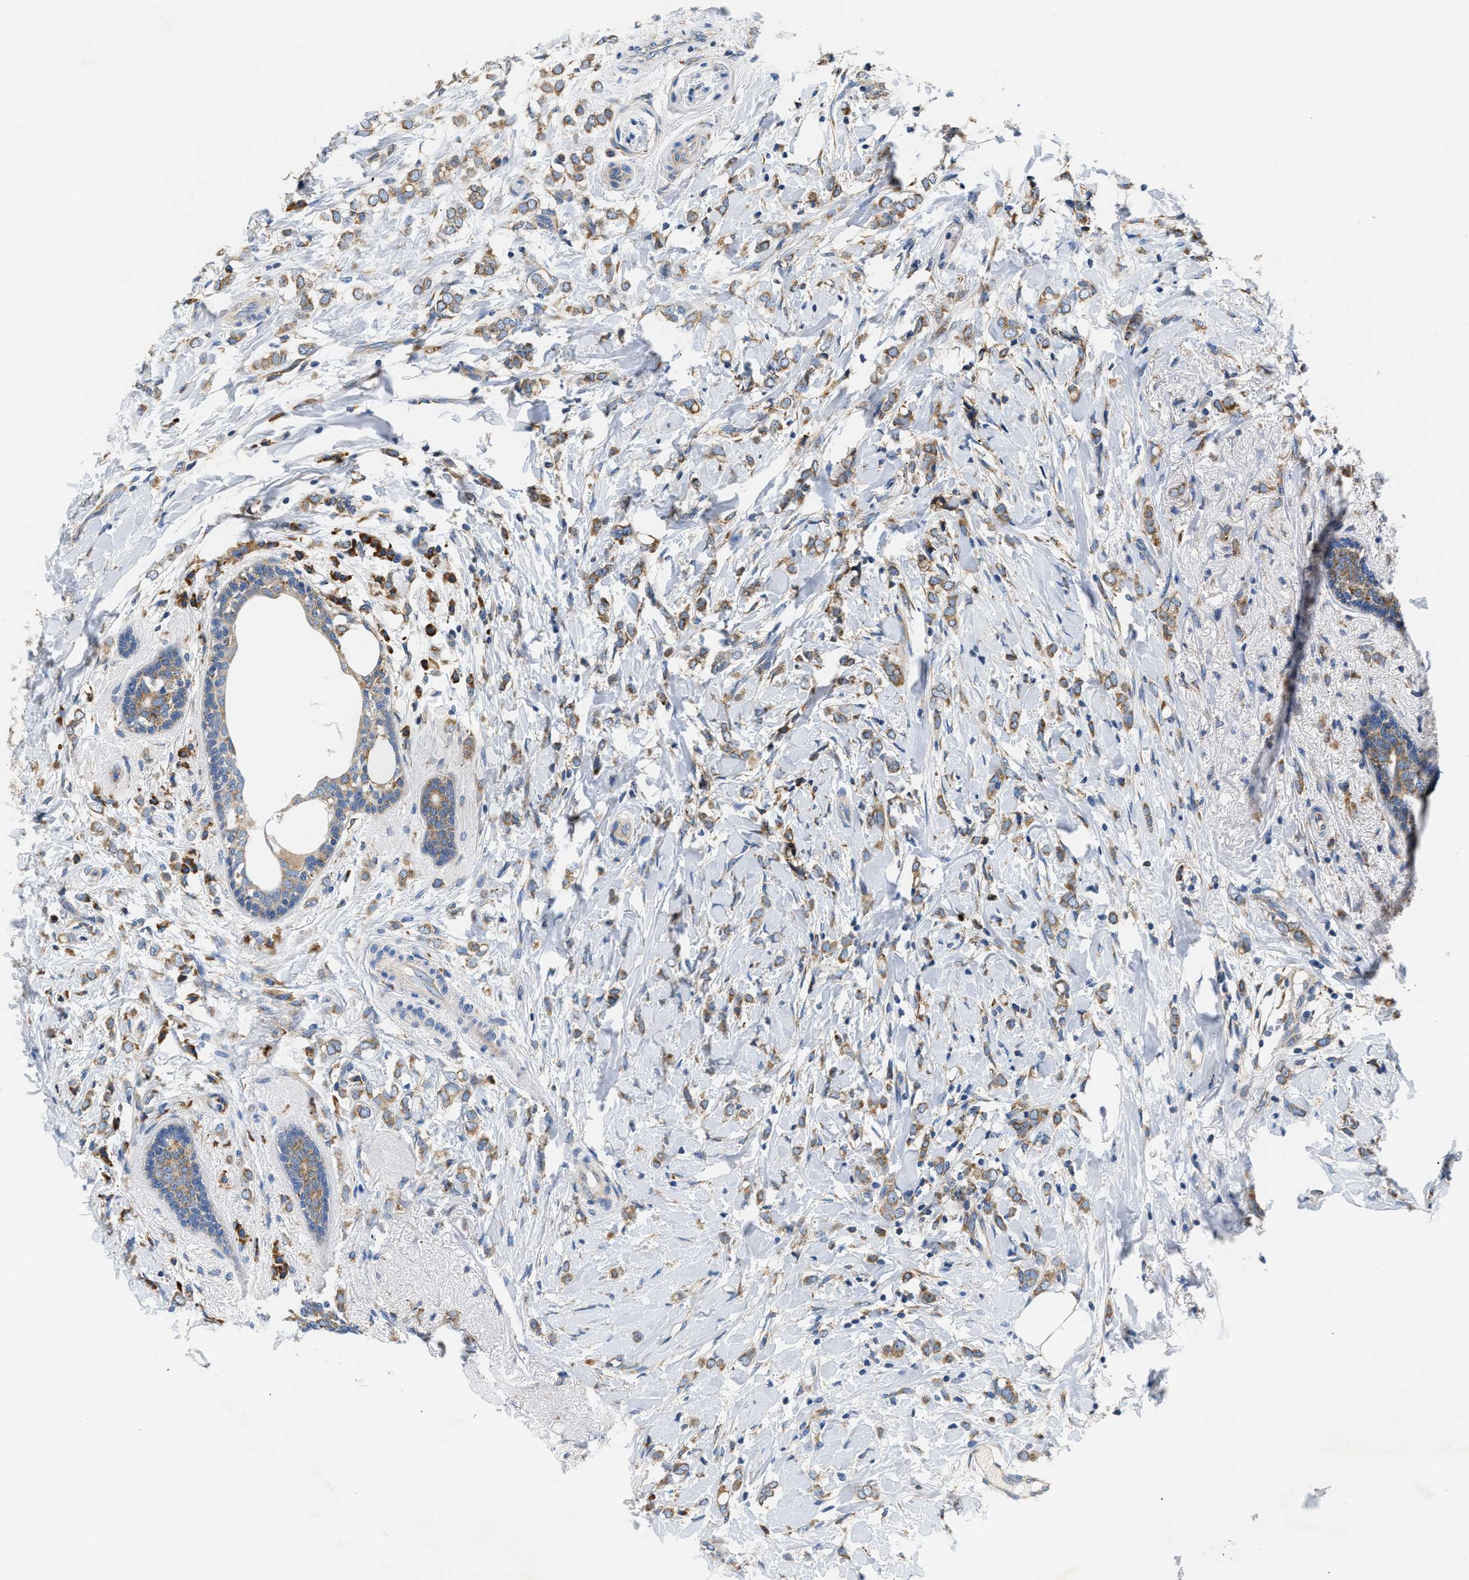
{"staining": {"intensity": "weak", "quantity": ">75%", "location": "cytoplasmic/membranous"}, "tissue": "breast cancer", "cell_type": "Tumor cells", "image_type": "cancer", "snomed": [{"axis": "morphology", "description": "Normal tissue, NOS"}, {"axis": "morphology", "description": "Lobular carcinoma"}, {"axis": "topography", "description": "Breast"}], "caption": "Protein expression analysis of breast cancer (lobular carcinoma) exhibits weak cytoplasmic/membranous staining in approximately >75% of tumor cells.", "gene": "HDHD3", "patient": {"sex": "female", "age": 47}}